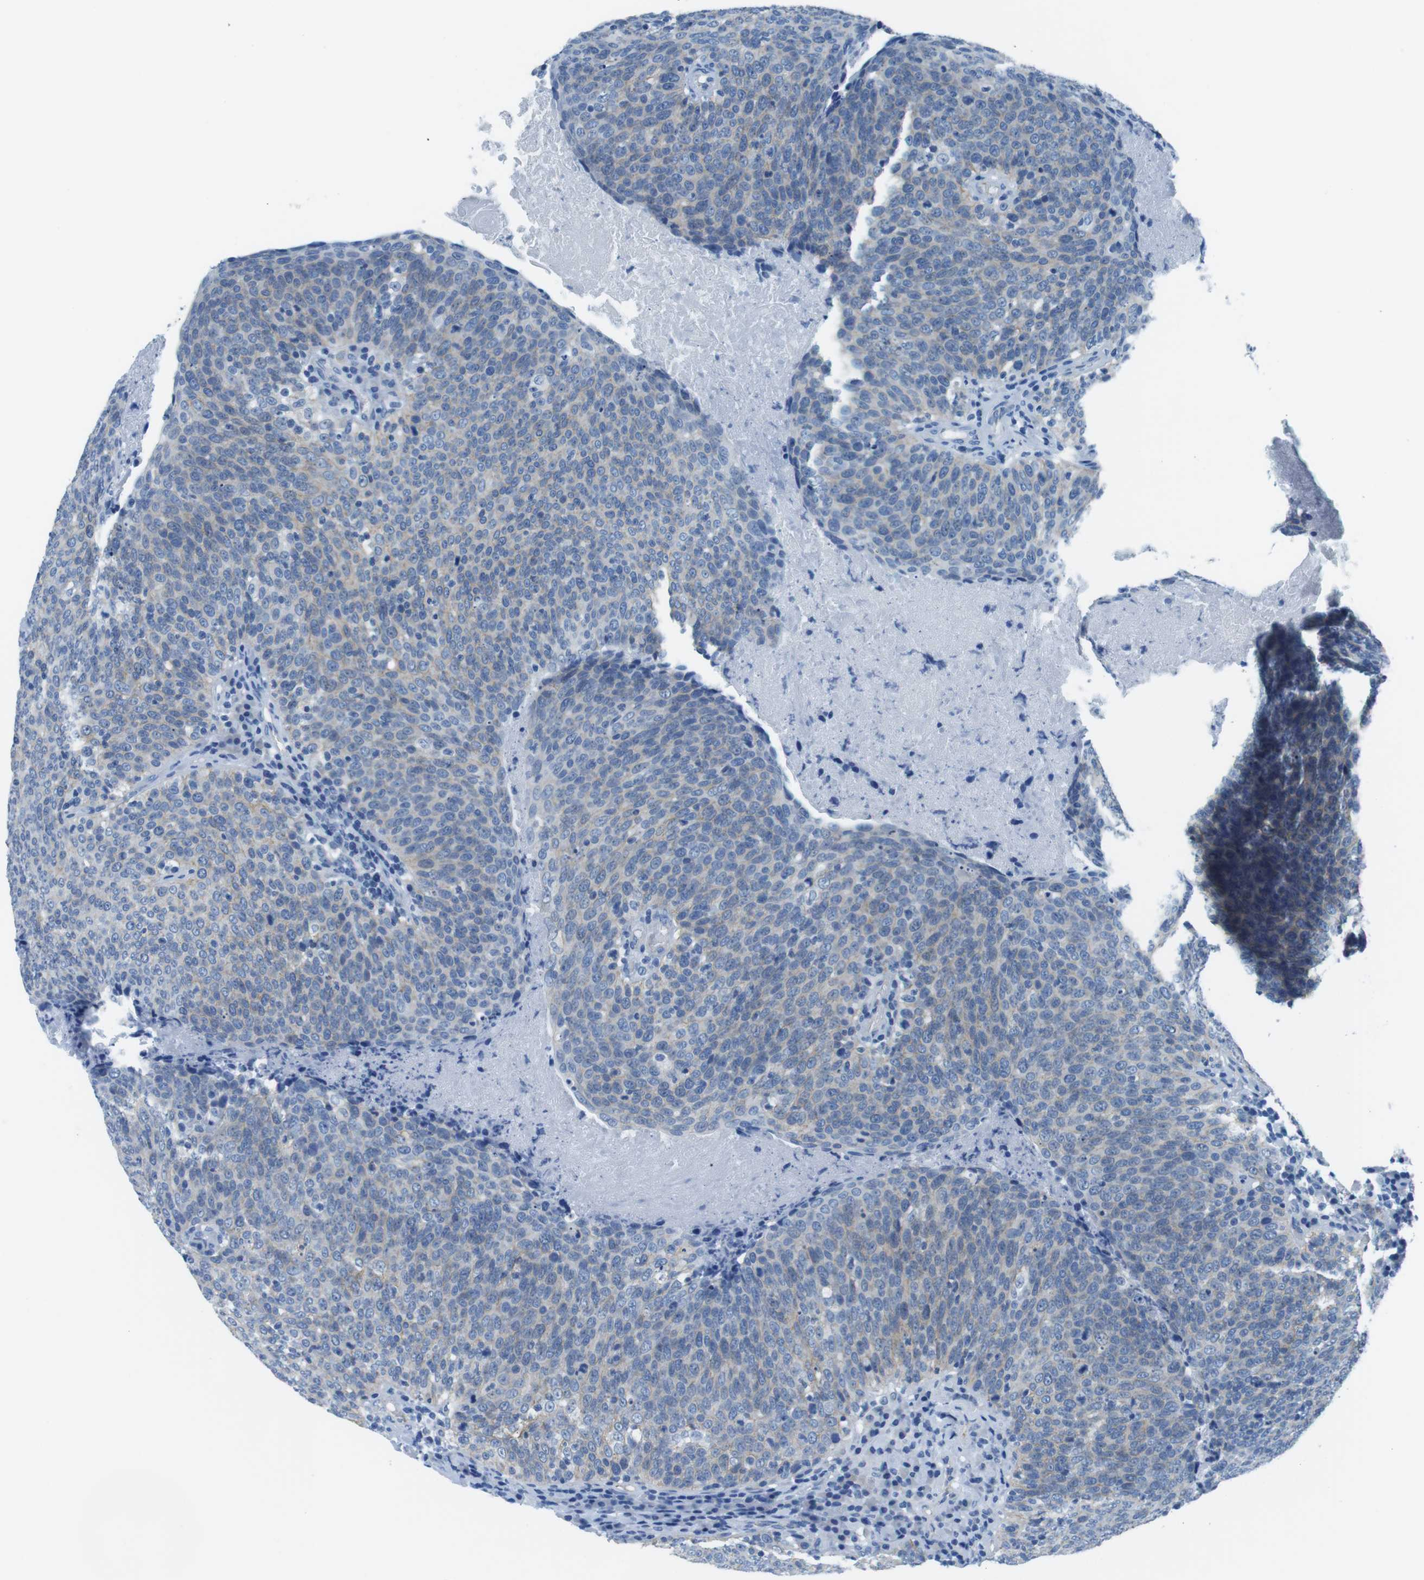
{"staining": {"intensity": "weak", "quantity": "25%-75%", "location": "cytoplasmic/membranous"}, "tissue": "head and neck cancer", "cell_type": "Tumor cells", "image_type": "cancer", "snomed": [{"axis": "morphology", "description": "Squamous cell carcinoma, NOS"}, {"axis": "morphology", "description": "Squamous cell carcinoma, metastatic, NOS"}, {"axis": "topography", "description": "Lymph node"}, {"axis": "topography", "description": "Head-Neck"}], "caption": "The histopathology image exhibits staining of head and neck cancer, revealing weak cytoplasmic/membranous protein positivity (brown color) within tumor cells.", "gene": "SLC6A6", "patient": {"sex": "male", "age": 62}}